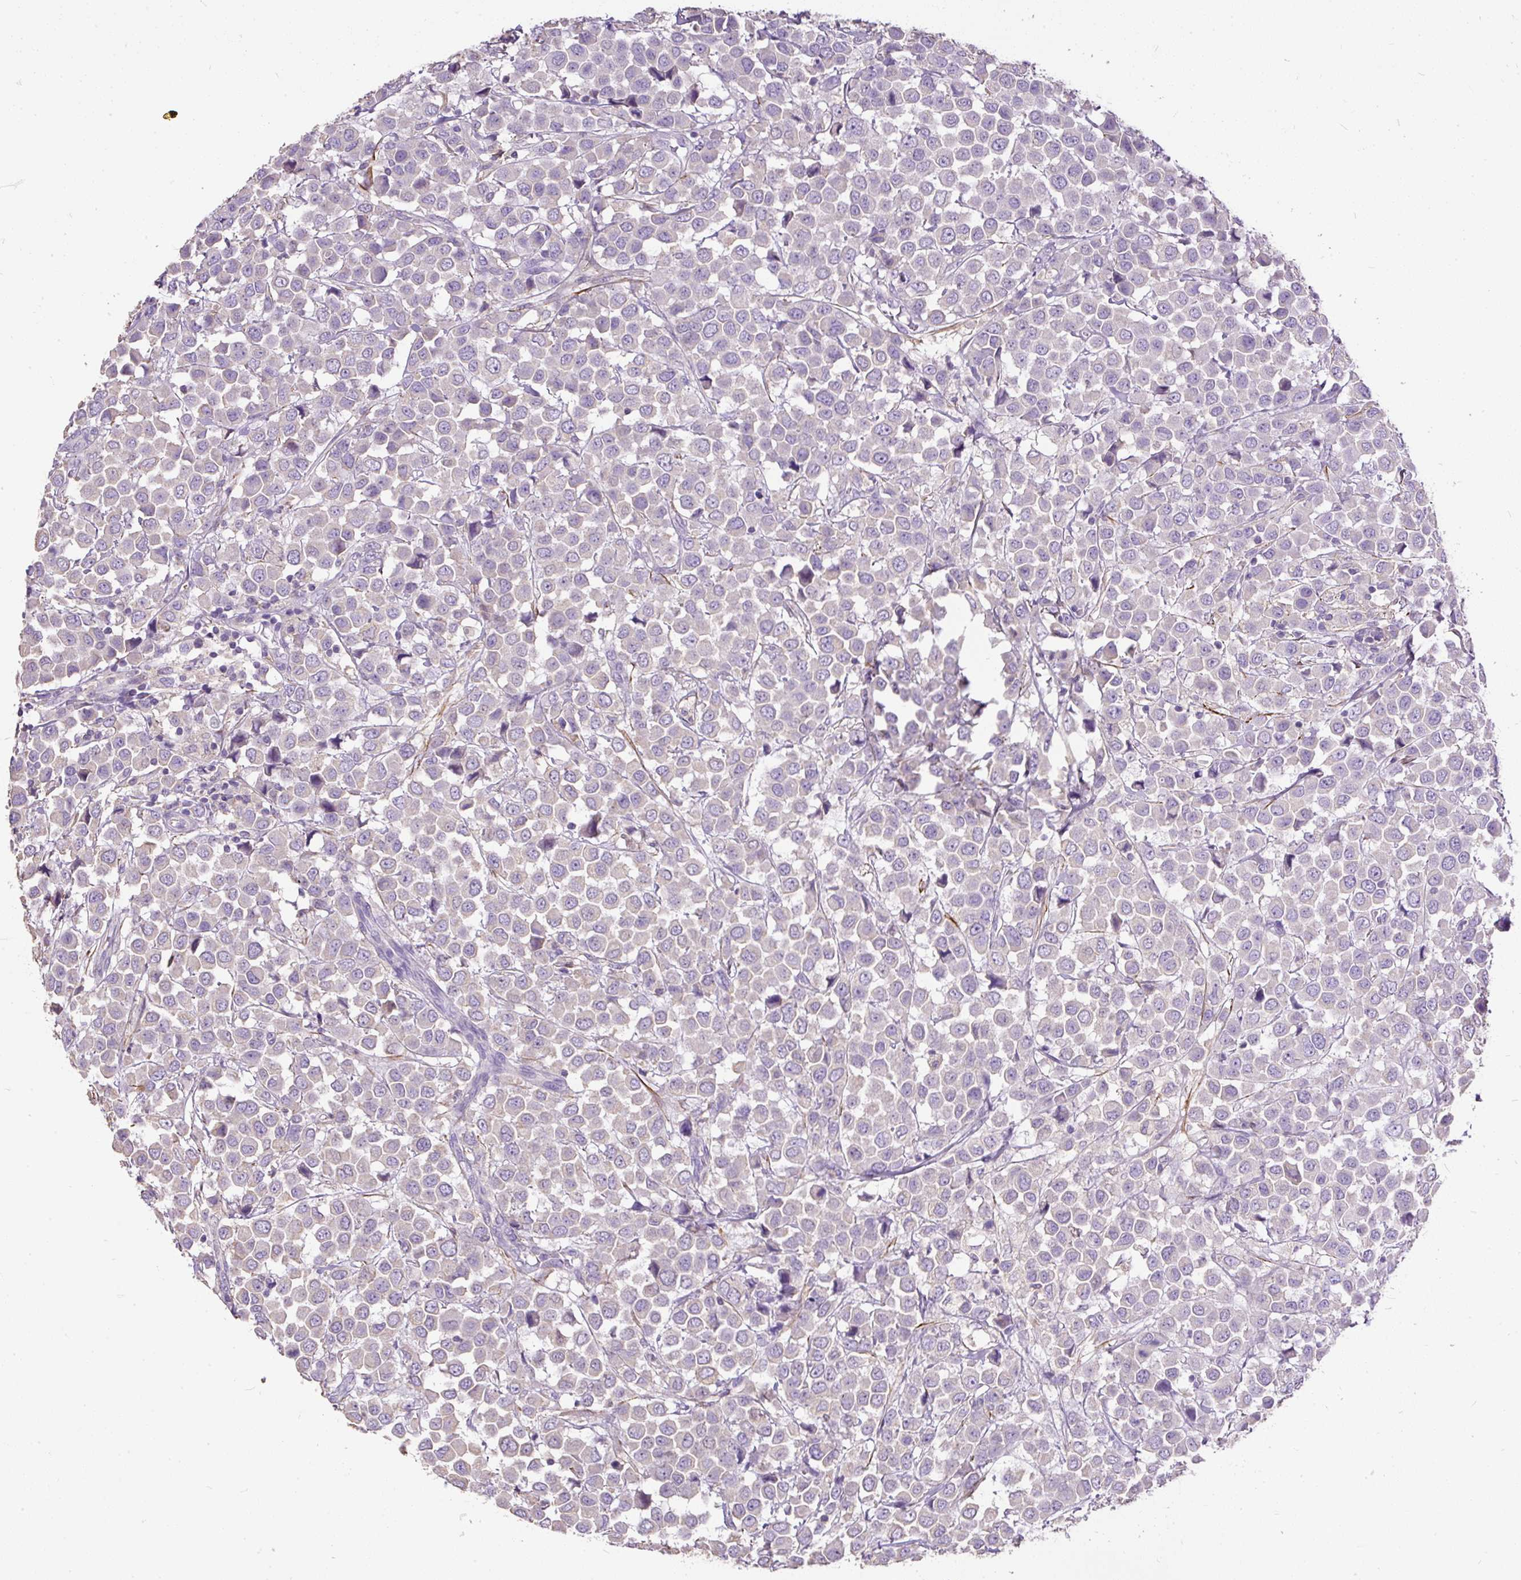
{"staining": {"intensity": "negative", "quantity": "none", "location": "none"}, "tissue": "breast cancer", "cell_type": "Tumor cells", "image_type": "cancer", "snomed": [{"axis": "morphology", "description": "Duct carcinoma"}, {"axis": "topography", "description": "Breast"}], "caption": "DAB (3,3'-diaminobenzidine) immunohistochemical staining of breast cancer demonstrates no significant staining in tumor cells. (DAB (3,3'-diaminobenzidine) immunohistochemistry with hematoxylin counter stain).", "gene": "GBX1", "patient": {"sex": "female", "age": 61}}